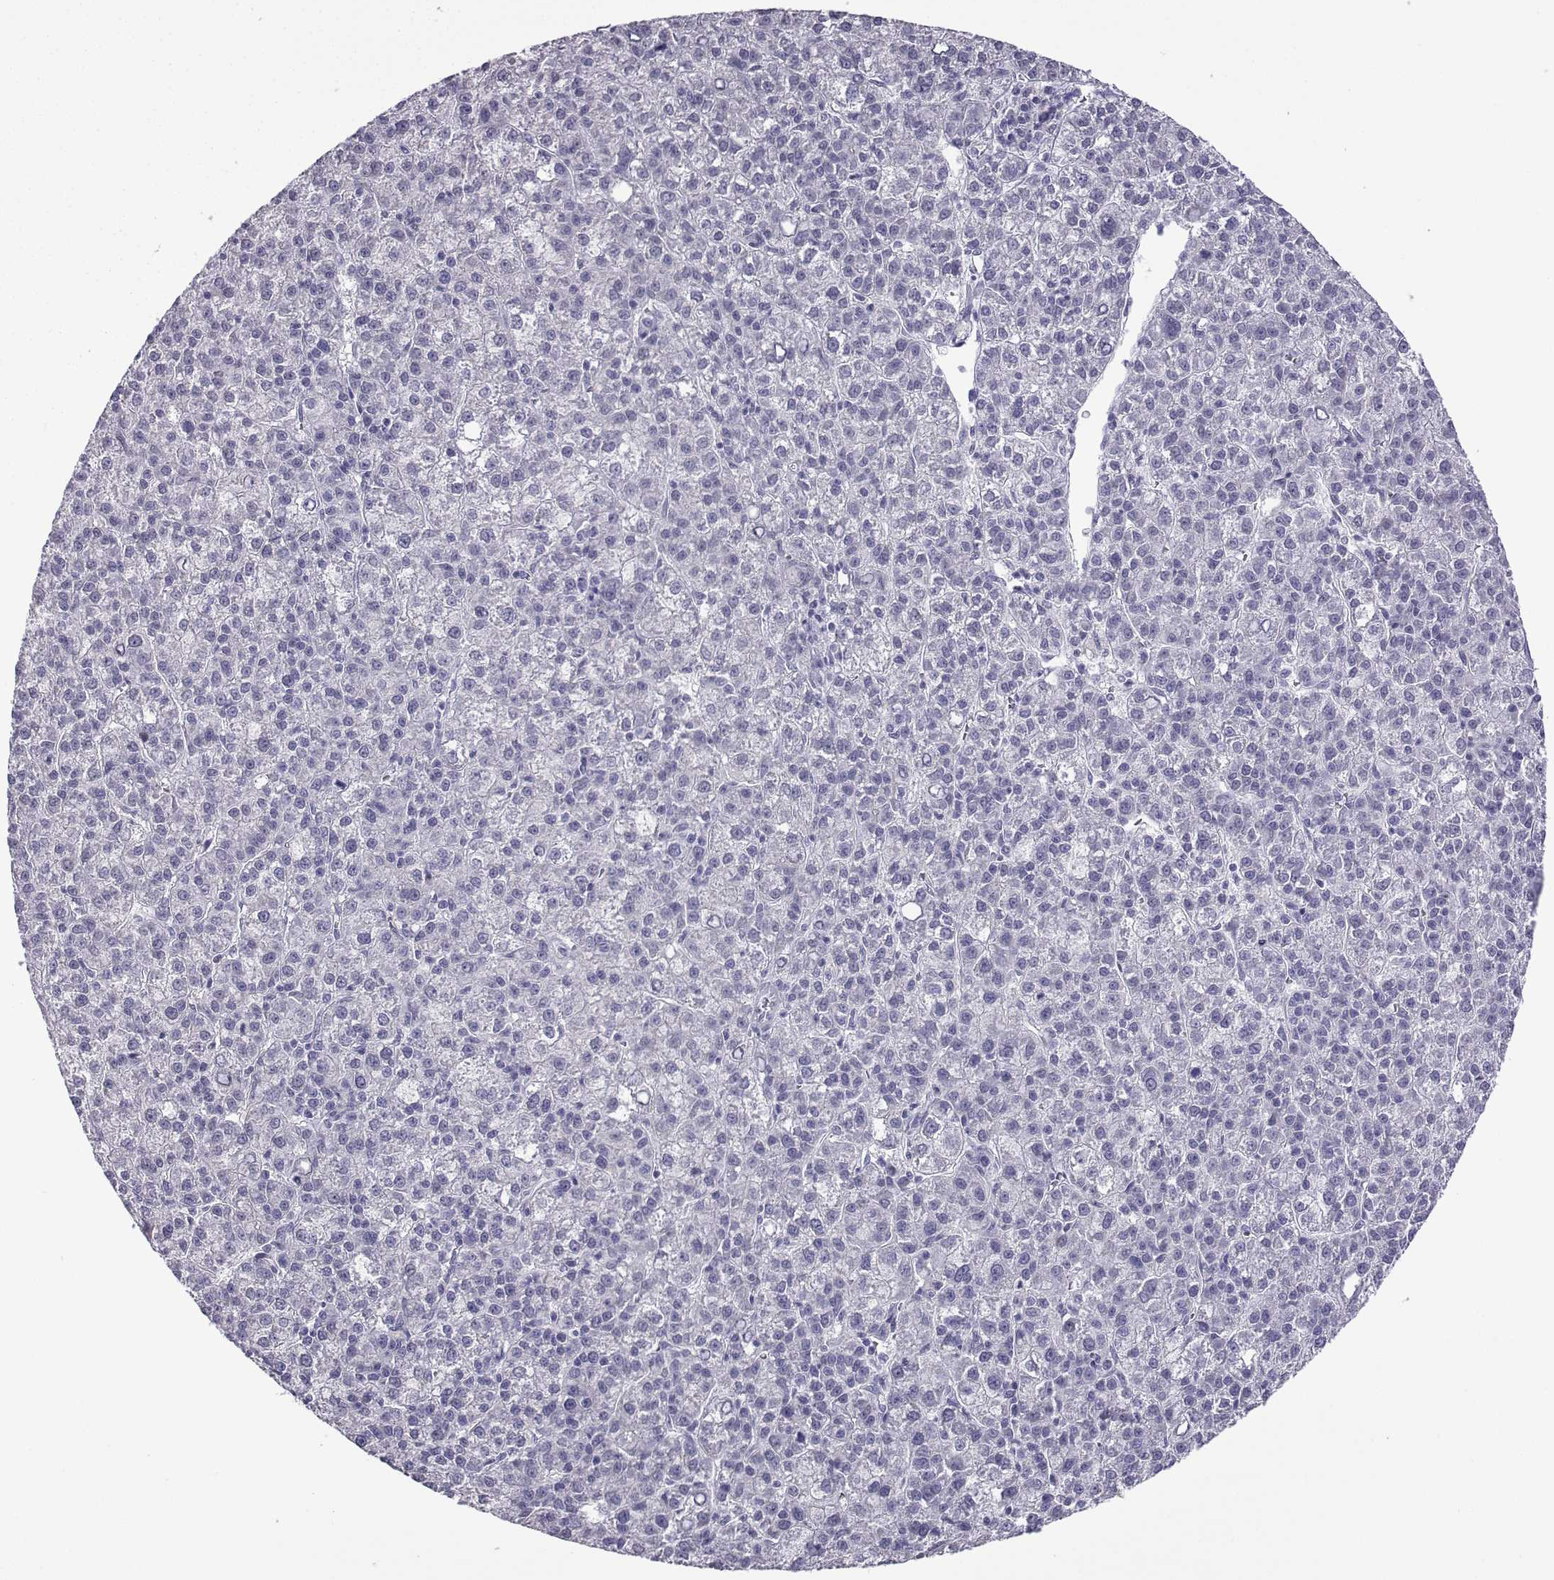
{"staining": {"intensity": "negative", "quantity": "none", "location": "none"}, "tissue": "liver cancer", "cell_type": "Tumor cells", "image_type": "cancer", "snomed": [{"axis": "morphology", "description": "Carcinoma, Hepatocellular, NOS"}, {"axis": "topography", "description": "Liver"}], "caption": "Immunohistochemistry of human liver hepatocellular carcinoma displays no staining in tumor cells.", "gene": "CFAP70", "patient": {"sex": "female", "age": 60}}